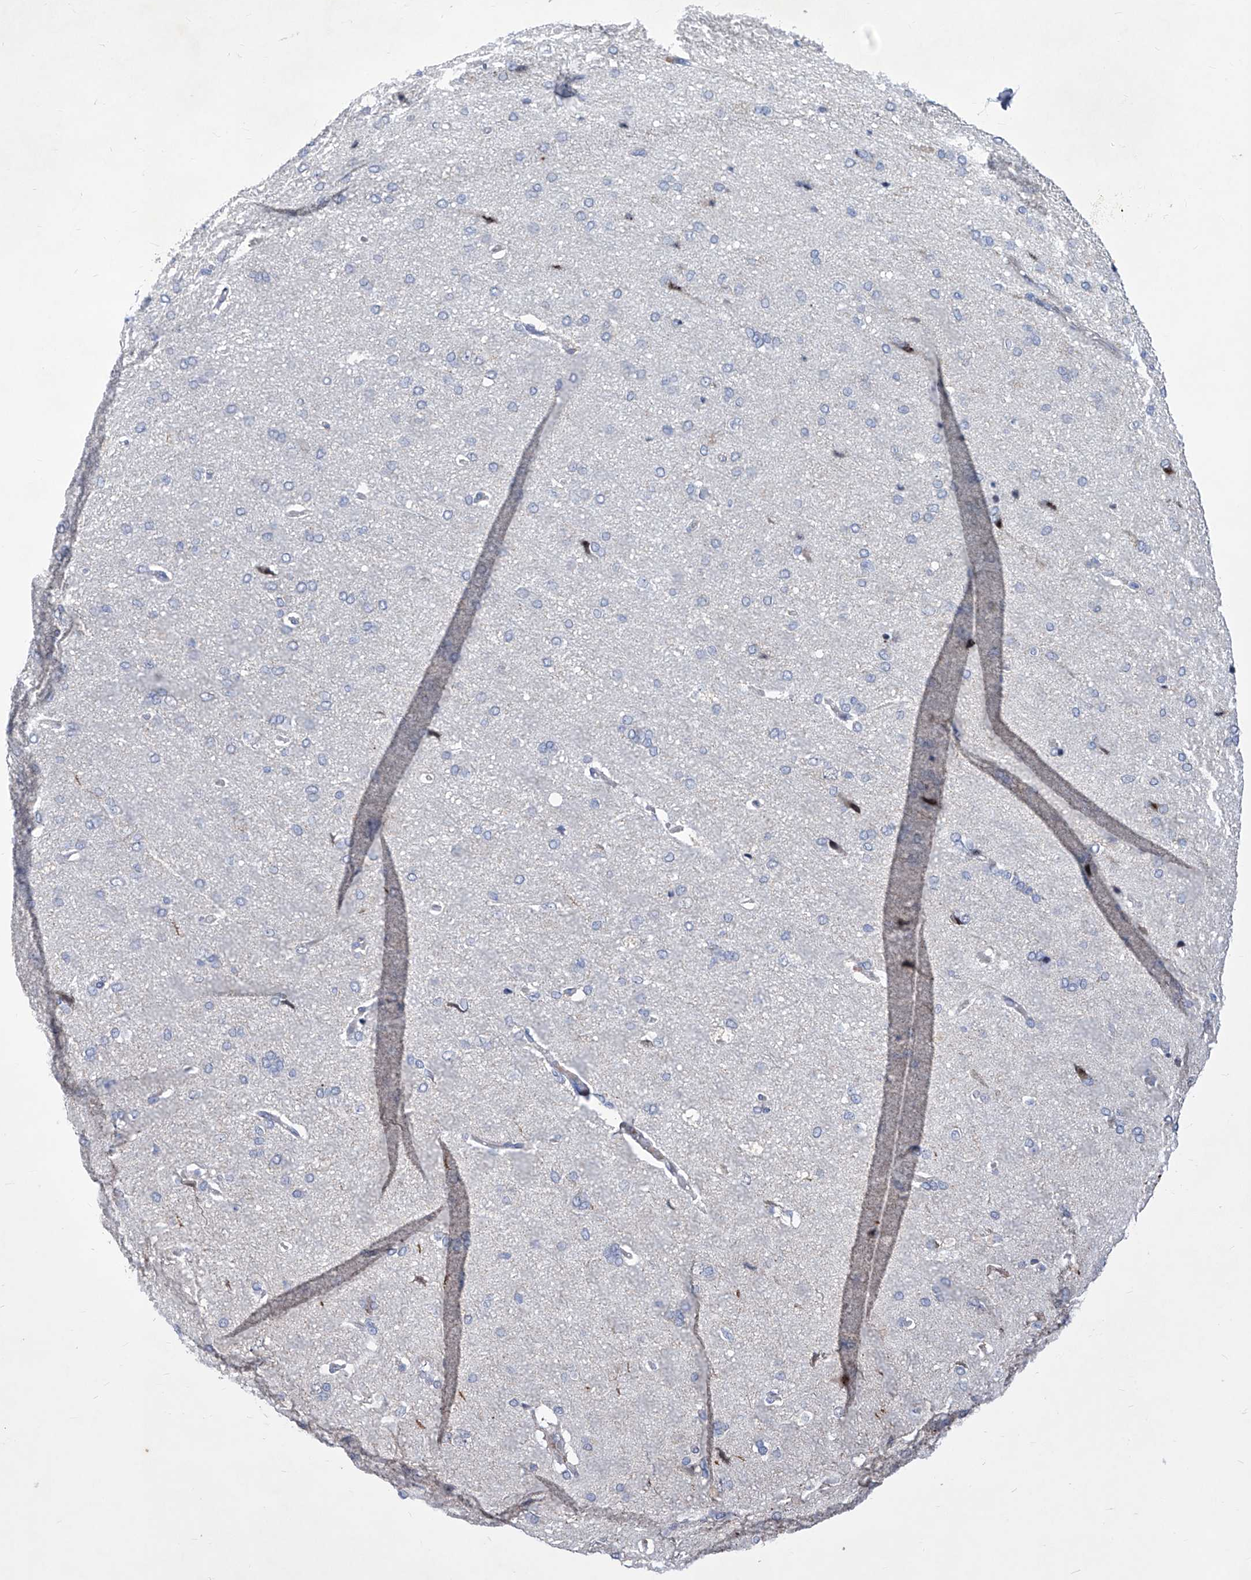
{"staining": {"intensity": "negative", "quantity": "none", "location": "none"}, "tissue": "cerebral cortex", "cell_type": "Endothelial cells", "image_type": "normal", "snomed": [{"axis": "morphology", "description": "Normal tissue, NOS"}, {"axis": "topography", "description": "Cerebral cortex"}], "caption": "Image shows no significant protein positivity in endothelial cells of normal cerebral cortex. Brightfield microscopy of immunohistochemistry stained with DAB (3,3'-diaminobenzidine) (brown) and hematoxylin (blue), captured at high magnification.", "gene": "NUFIP1", "patient": {"sex": "male", "age": 62}}